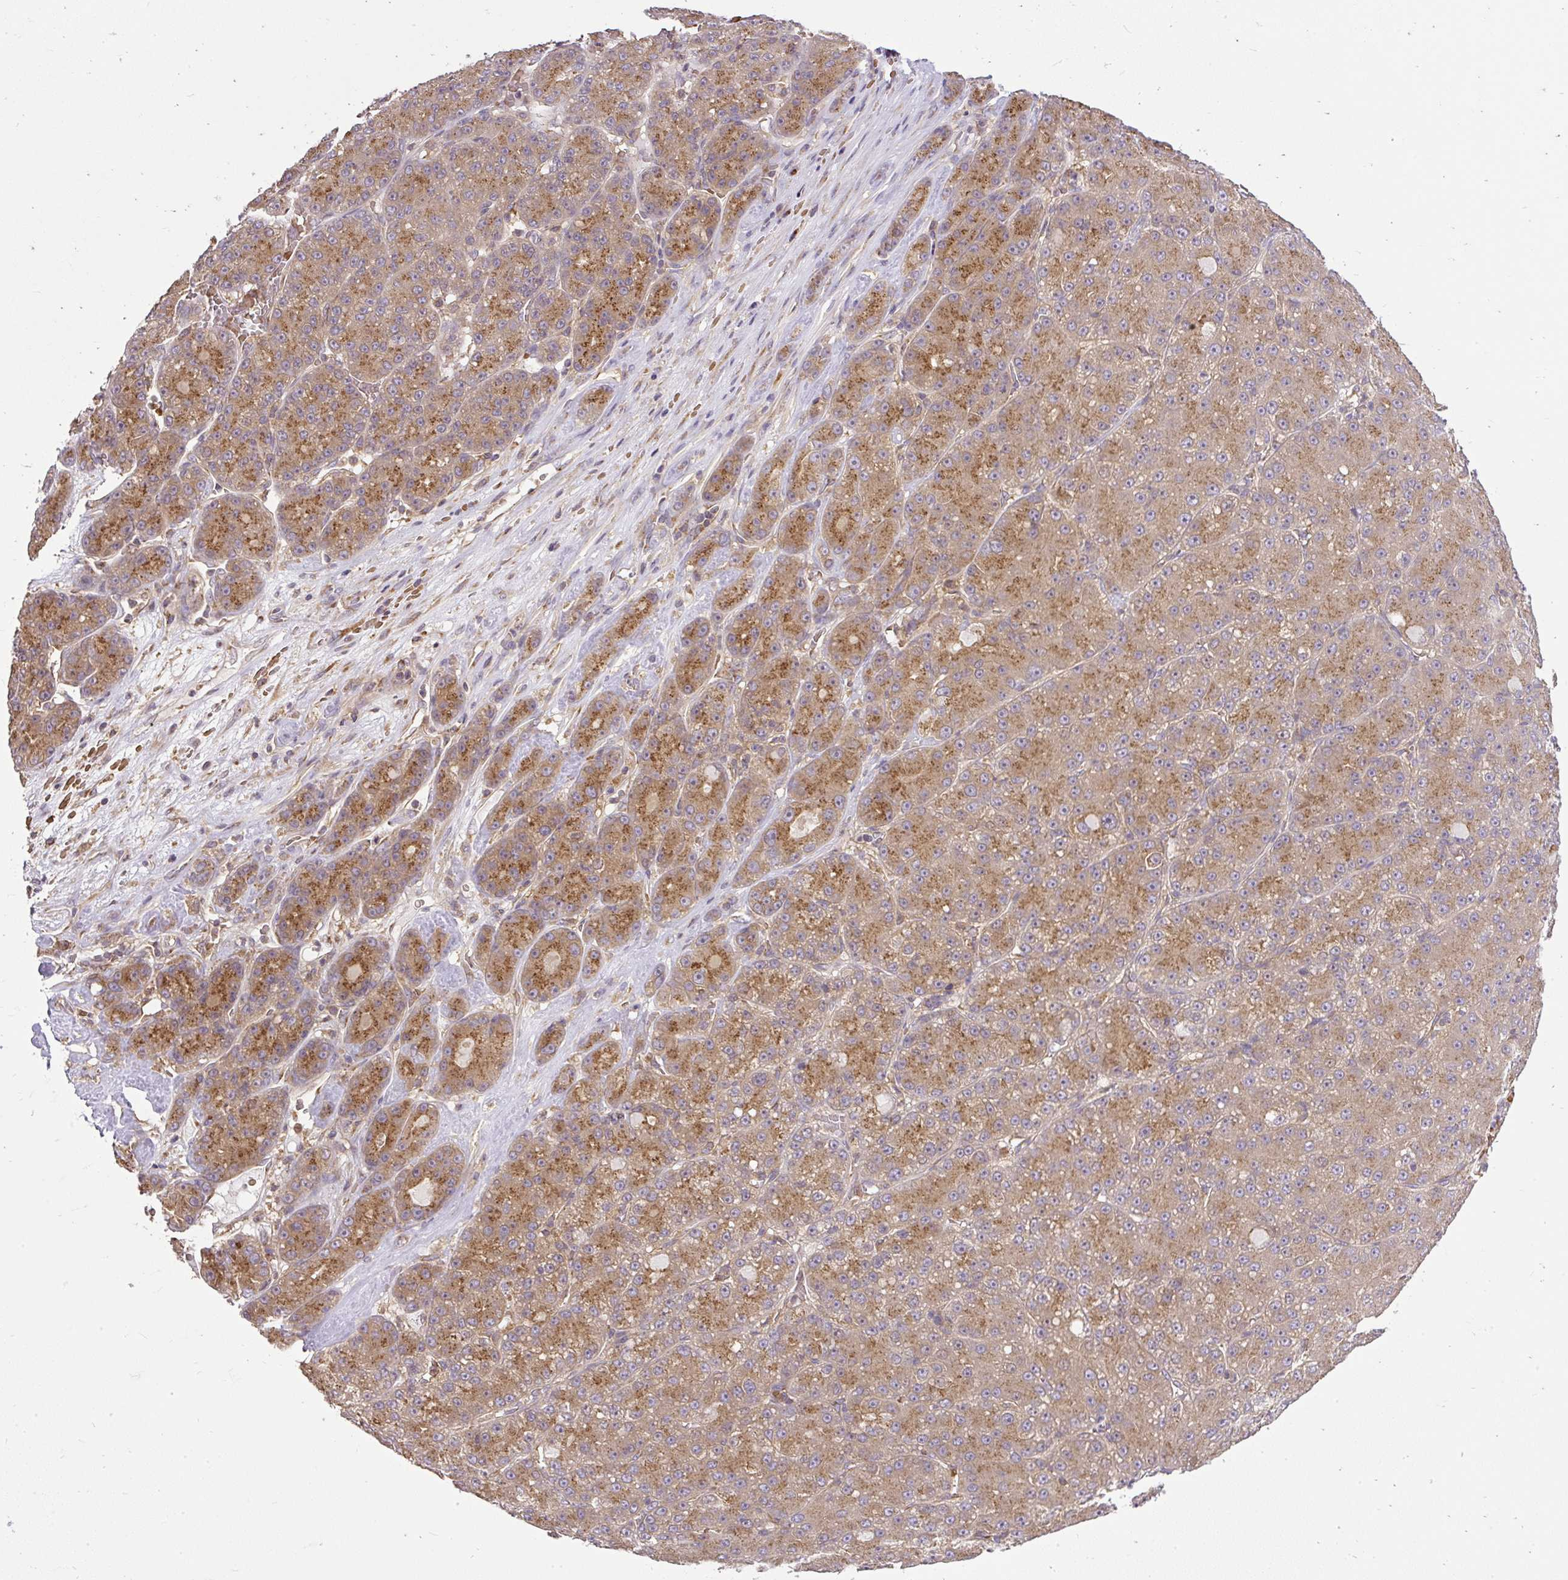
{"staining": {"intensity": "moderate", "quantity": ">75%", "location": "cytoplasmic/membranous"}, "tissue": "liver cancer", "cell_type": "Tumor cells", "image_type": "cancer", "snomed": [{"axis": "morphology", "description": "Carcinoma, Hepatocellular, NOS"}, {"axis": "topography", "description": "Liver"}], "caption": "Immunohistochemistry histopathology image of human hepatocellular carcinoma (liver) stained for a protein (brown), which exhibits medium levels of moderate cytoplasmic/membranous positivity in about >75% of tumor cells.", "gene": "SMC4", "patient": {"sex": "male", "age": 67}}